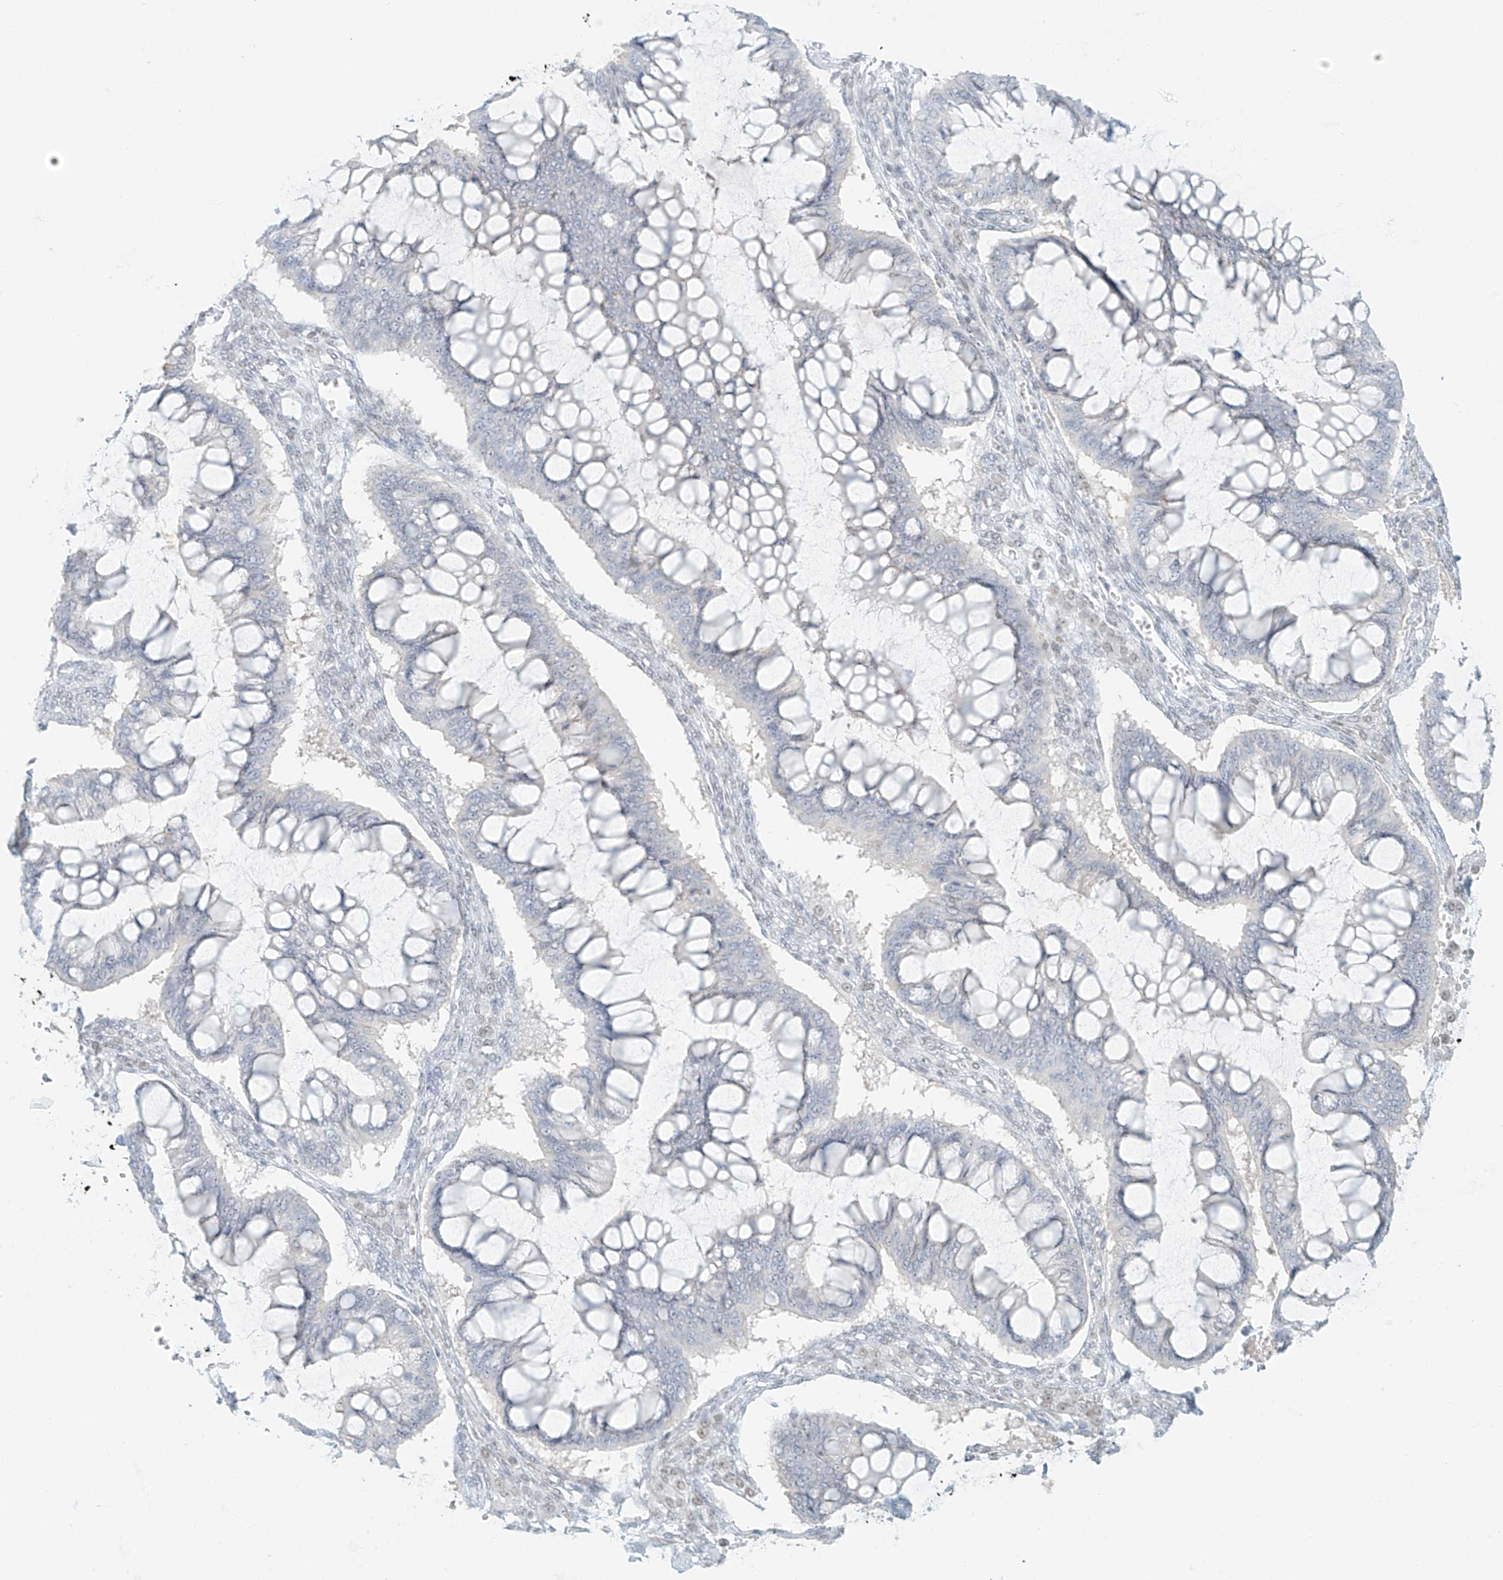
{"staining": {"intensity": "negative", "quantity": "none", "location": "none"}, "tissue": "ovarian cancer", "cell_type": "Tumor cells", "image_type": "cancer", "snomed": [{"axis": "morphology", "description": "Cystadenocarcinoma, mucinous, NOS"}, {"axis": "topography", "description": "Ovary"}], "caption": "Ovarian cancer was stained to show a protein in brown. There is no significant positivity in tumor cells. (Brightfield microscopy of DAB IHC at high magnification).", "gene": "ZNF774", "patient": {"sex": "female", "age": 73}}